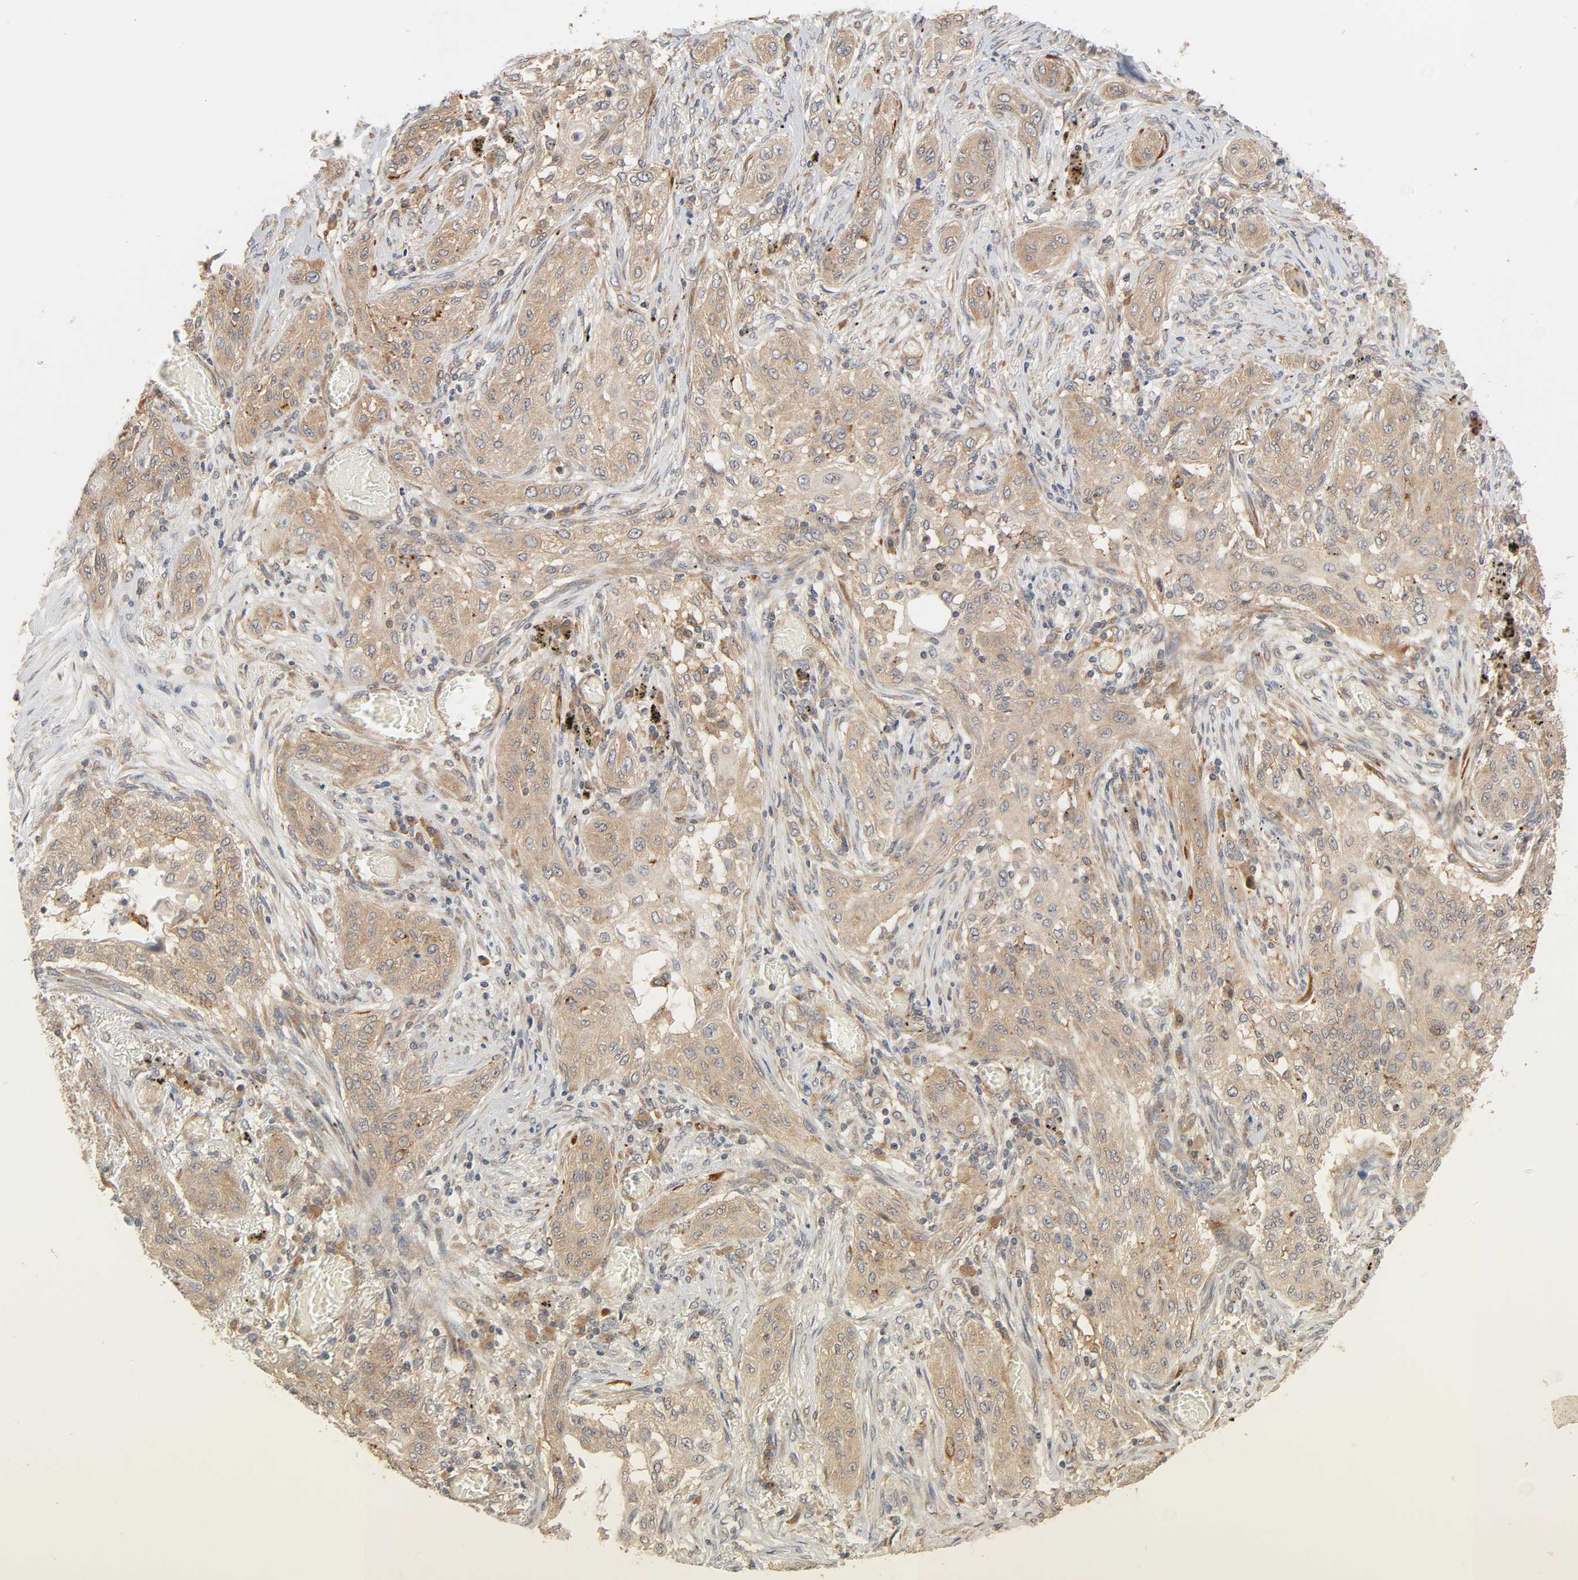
{"staining": {"intensity": "moderate", "quantity": ">75%", "location": "cytoplasmic/membranous"}, "tissue": "lung cancer", "cell_type": "Tumor cells", "image_type": "cancer", "snomed": [{"axis": "morphology", "description": "Squamous cell carcinoma, NOS"}, {"axis": "topography", "description": "Lung"}], "caption": "Immunohistochemistry (IHC) of human lung cancer (squamous cell carcinoma) exhibits medium levels of moderate cytoplasmic/membranous expression in approximately >75% of tumor cells.", "gene": "NEMF", "patient": {"sex": "female", "age": 47}}